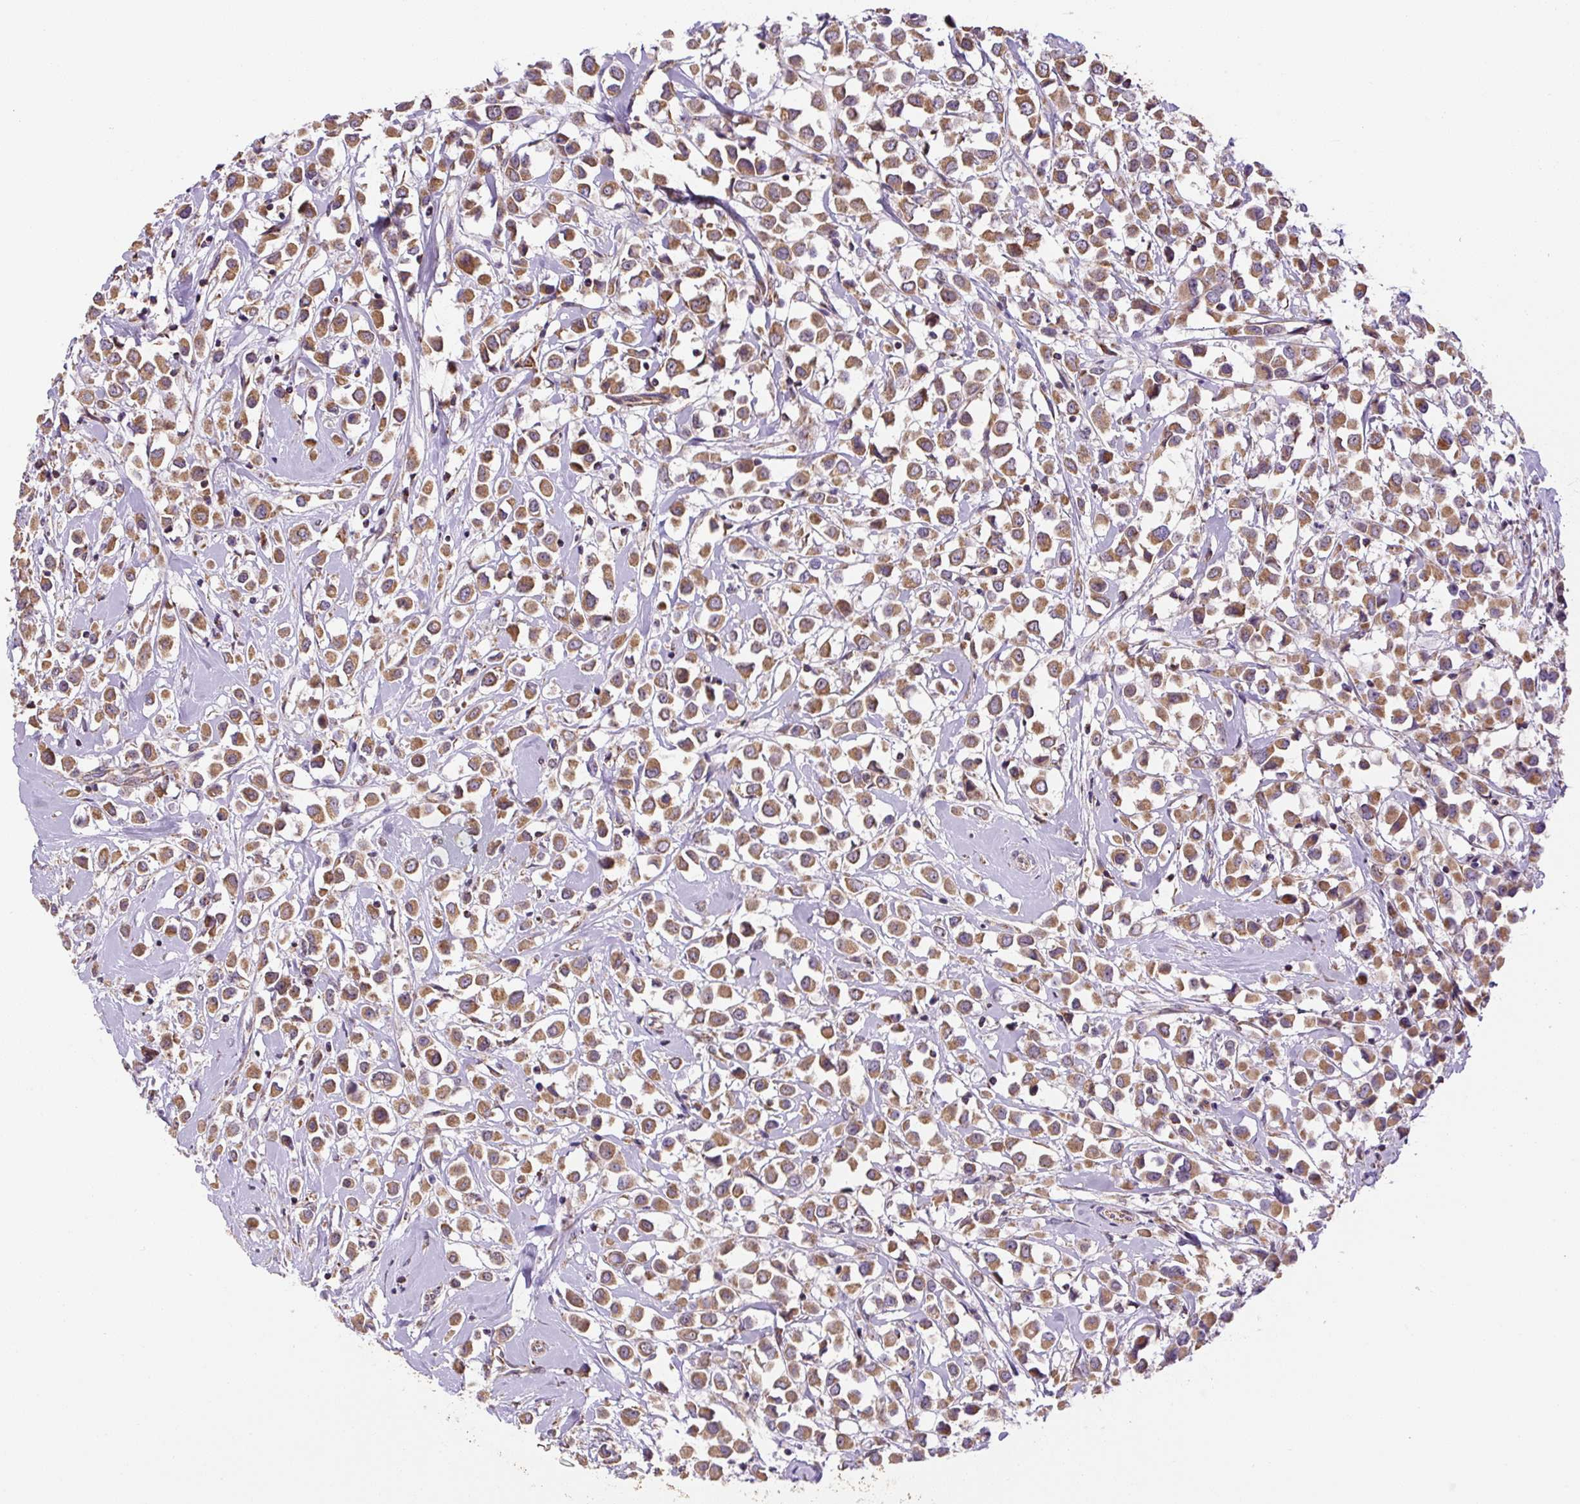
{"staining": {"intensity": "moderate", "quantity": ">75%", "location": "cytoplasmic/membranous"}, "tissue": "breast cancer", "cell_type": "Tumor cells", "image_type": "cancer", "snomed": [{"axis": "morphology", "description": "Duct carcinoma"}, {"axis": "topography", "description": "Breast"}], "caption": "Invasive ductal carcinoma (breast) tissue reveals moderate cytoplasmic/membranous staining in about >75% of tumor cells", "gene": "MFSD9", "patient": {"sex": "female", "age": 87}}